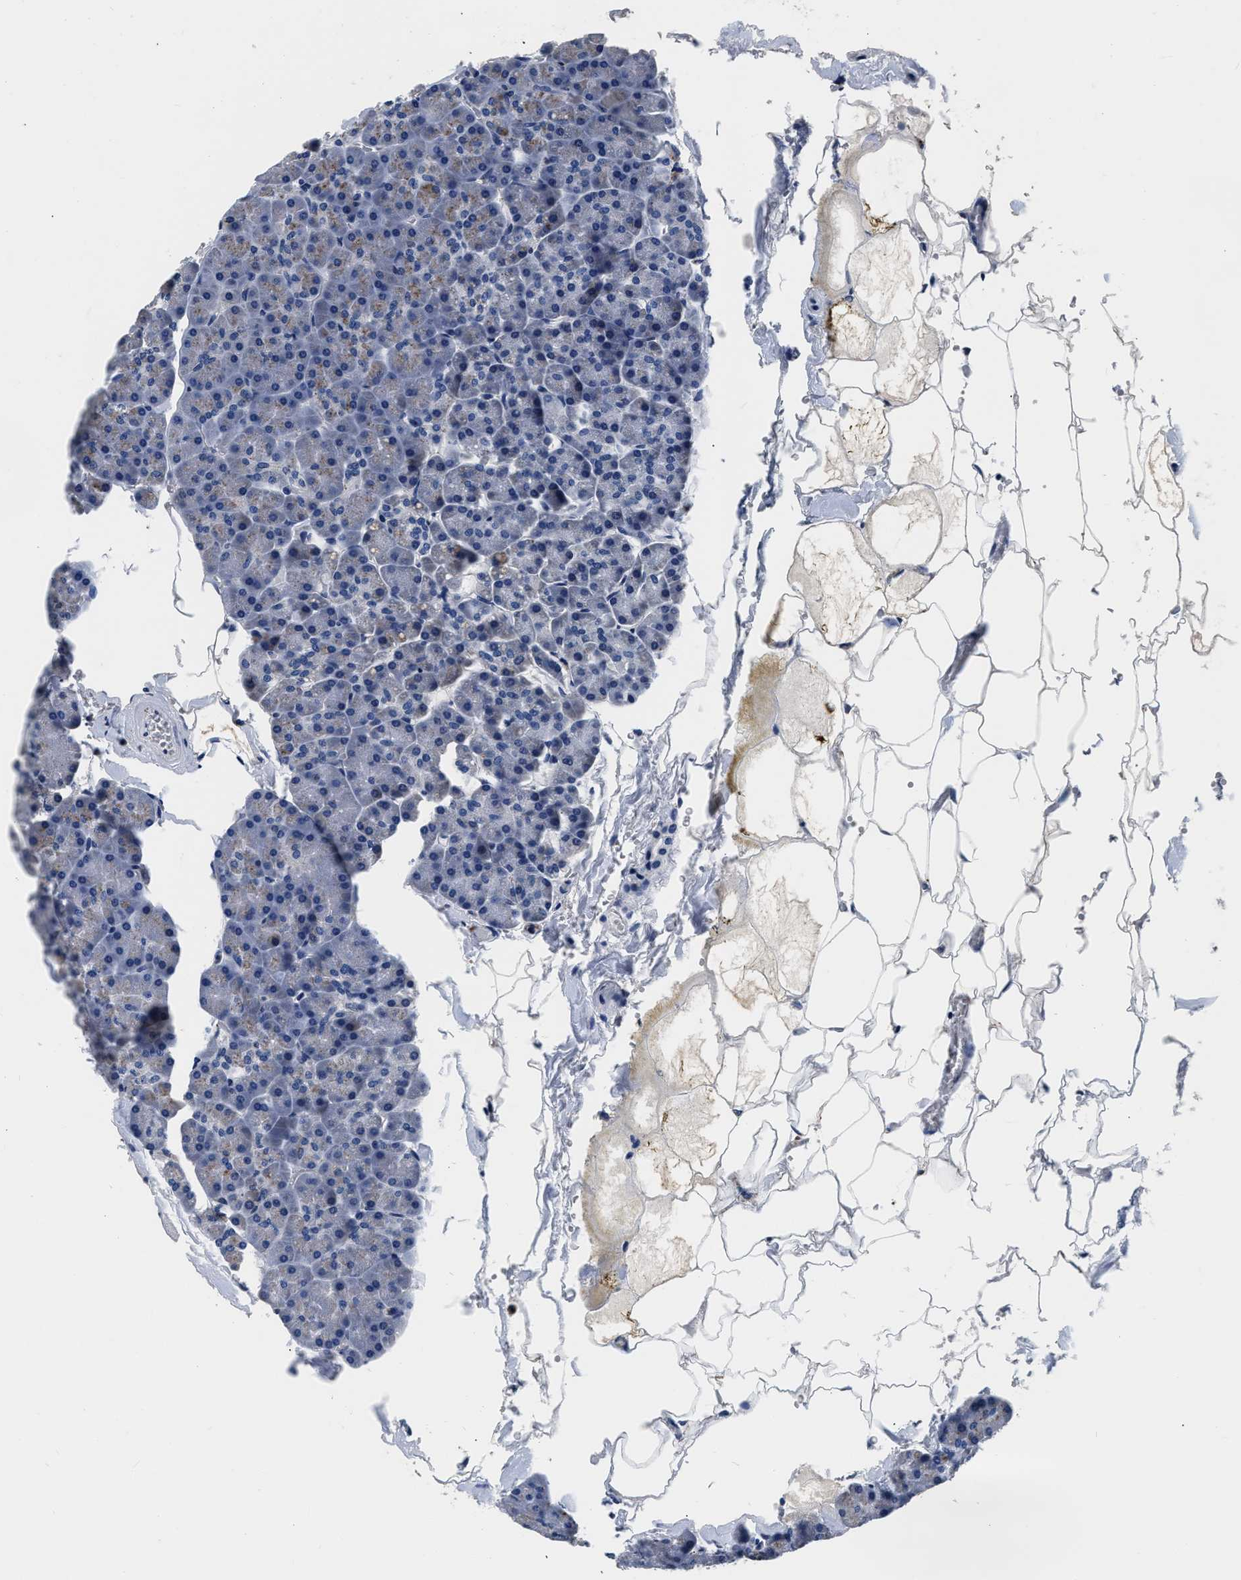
{"staining": {"intensity": "negative", "quantity": "none", "location": "none"}, "tissue": "pancreas", "cell_type": "Exocrine glandular cells", "image_type": "normal", "snomed": [{"axis": "morphology", "description": "Normal tissue, NOS"}, {"axis": "topography", "description": "Pancreas"}], "caption": "Immunohistochemical staining of unremarkable pancreas shows no significant staining in exocrine glandular cells. (Brightfield microscopy of DAB immunohistochemistry at high magnification).", "gene": "GRN", "patient": {"sex": "male", "age": 35}}